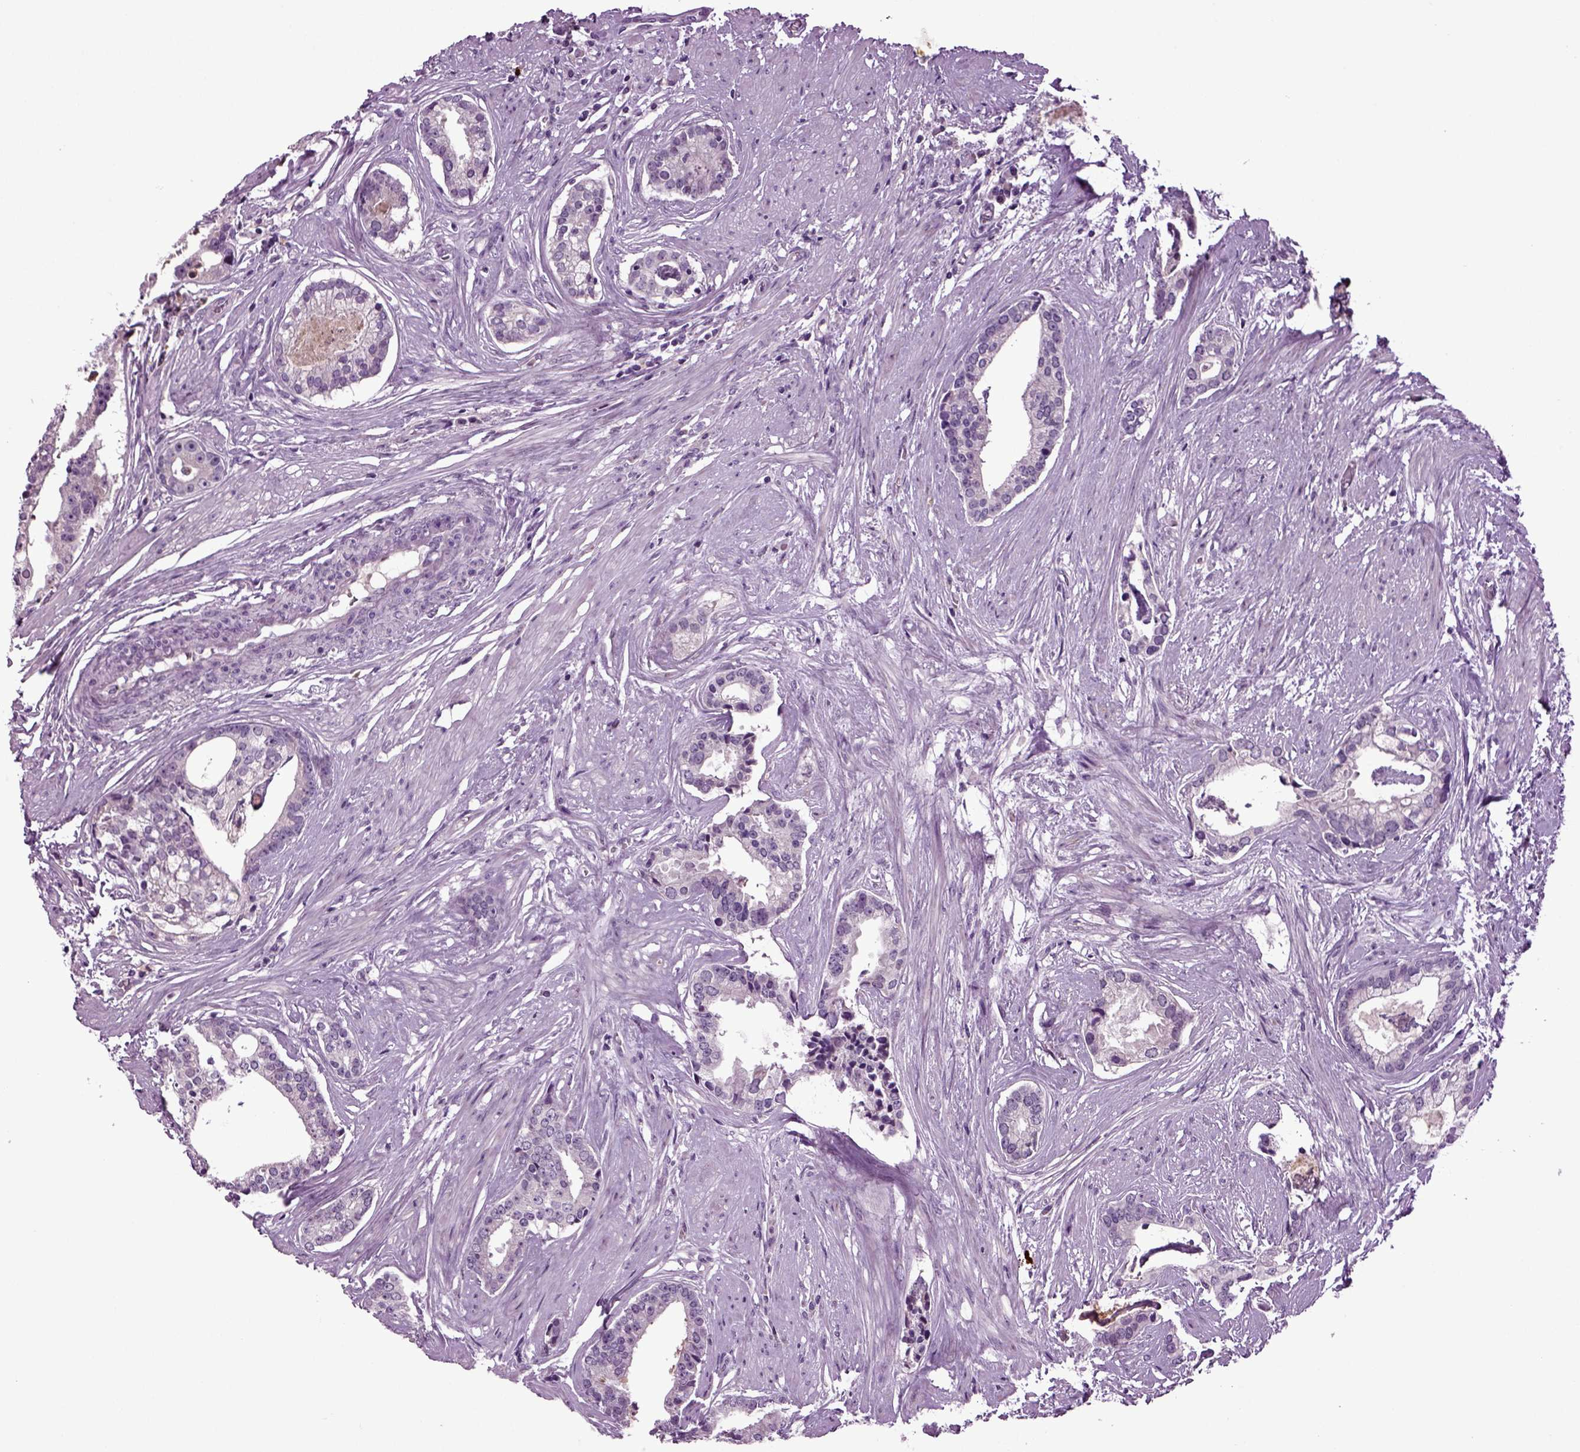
{"staining": {"intensity": "negative", "quantity": "none", "location": "none"}, "tissue": "prostate cancer", "cell_type": "Tumor cells", "image_type": "cancer", "snomed": [{"axis": "morphology", "description": "Adenocarcinoma, NOS"}, {"axis": "topography", "description": "Prostate and seminal vesicle, NOS"}, {"axis": "topography", "description": "Prostate"}], "caption": "Protein analysis of prostate adenocarcinoma reveals no significant staining in tumor cells.", "gene": "FGF11", "patient": {"sex": "male", "age": 44}}